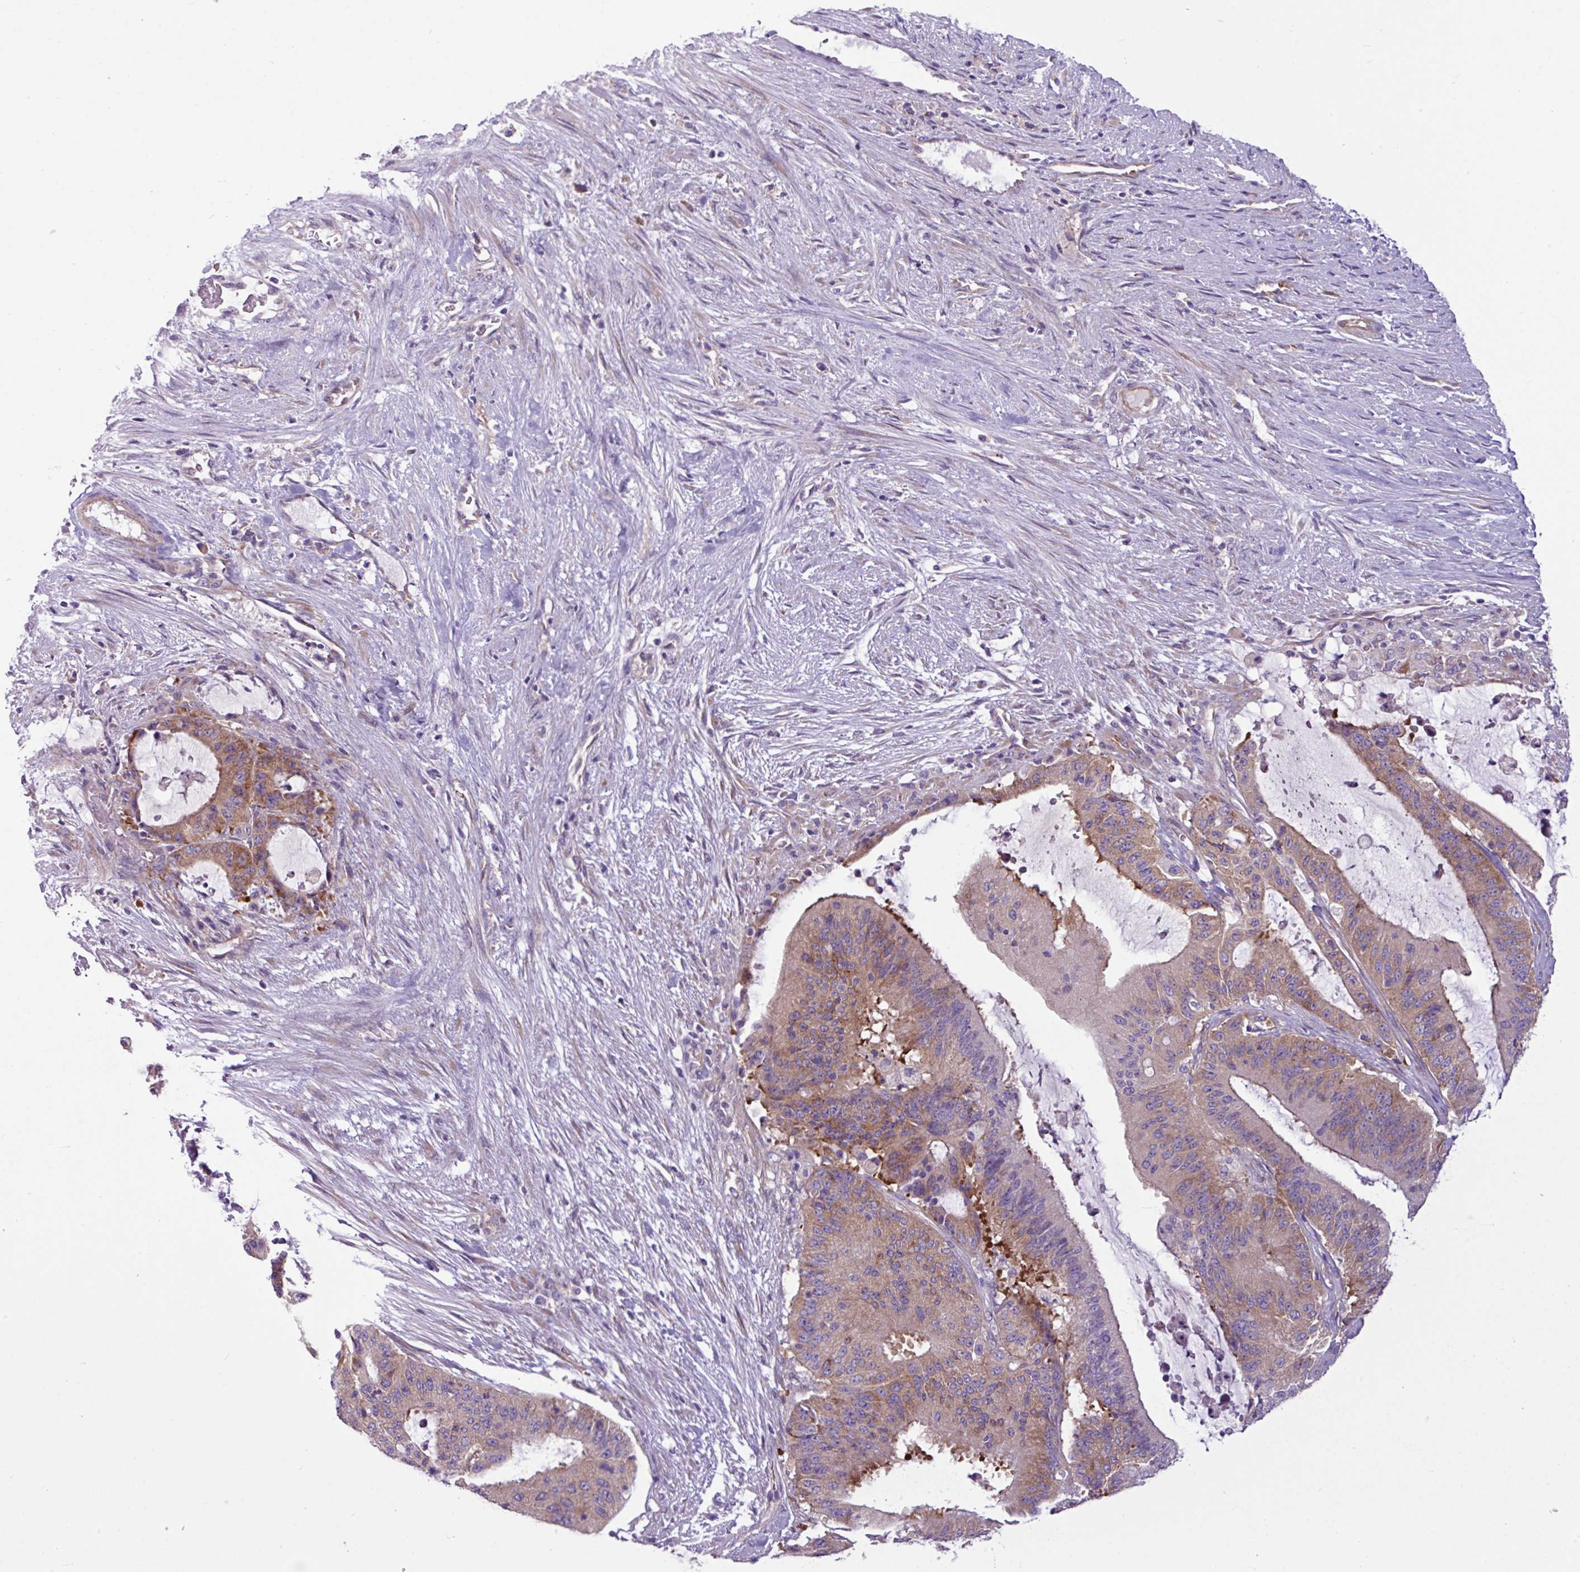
{"staining": {"intensity": "moderate", "quantity": "25%-75%", "location": "cytoplasmic/membranous"}, "tissue": "liver cancer", "cell_type": "Tumor cells", "image_type": "cancer", "snomed": [{"axis": "morphology", "description": "Normal tissue, NOS"}, {"axis": "morphology", "description": "Cholangiocarcinoma"}, {"axis": "topography", "description": "Liver"}, {"axis": "topography", "description": "Peripheral nerve tissue"}], "caption": "A brown stain labels moderate cytoplasmic/membranous staining of a protein in human liver cancer (cholangiocarcinoma) tumor cells.", "gene": "MROH2A", "patient": {"sex": "female", "age": 73}}